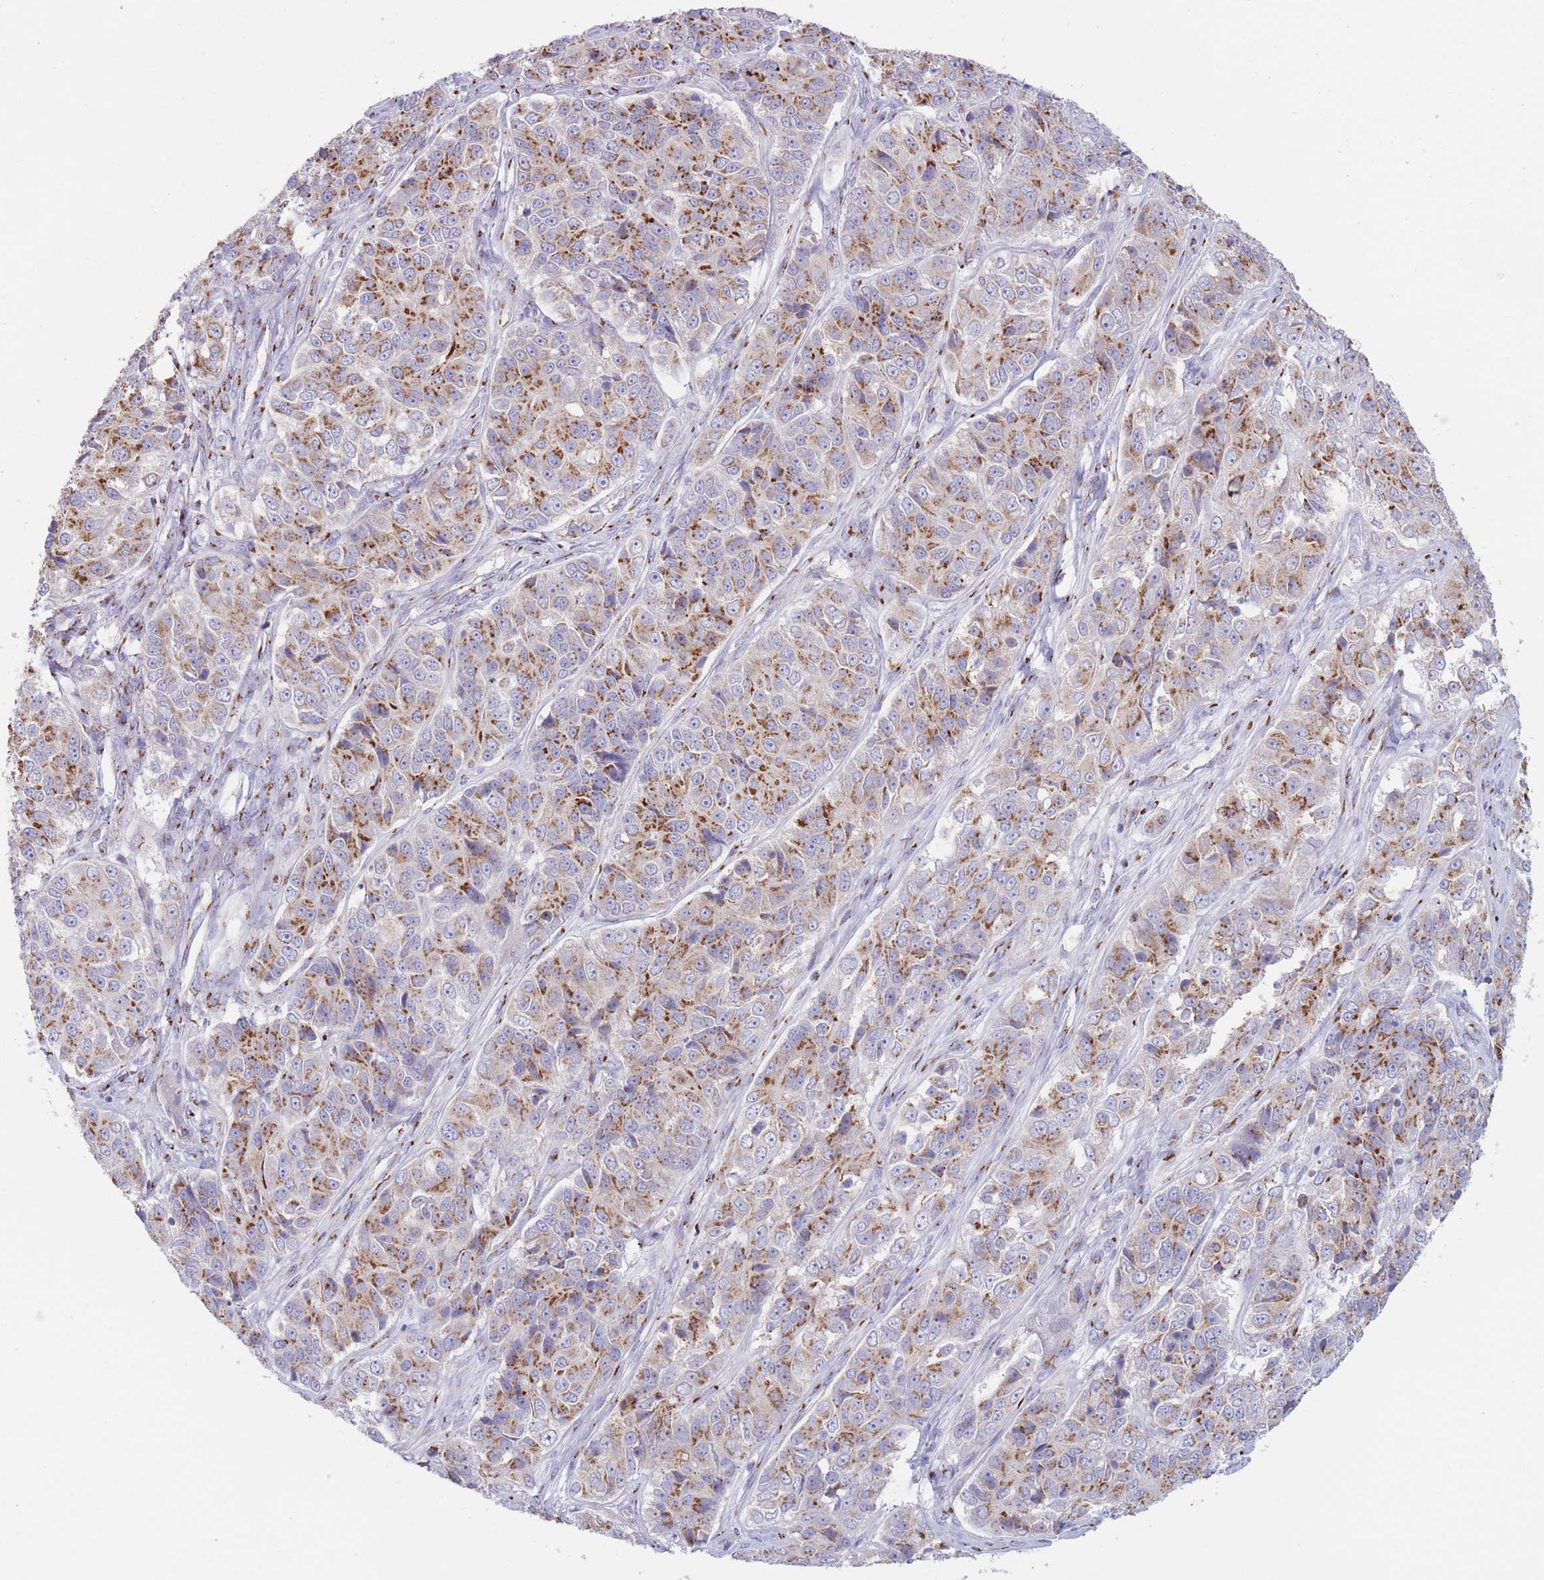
{"staining": {"intensity": "moderate", "quantity": ">75%", "location": "cytoplasmic/membranous"}, "tissue": "ovarian cancer", "cell_type": "Tumor cells", "image_type": "cancer", "snomed": [{"axis": "morphology", "description": "Carcinoma, endometroid"}, {"axis": "topography", "description": "Ovary"}], "caption": "DAB (3,3'-diaminobenzidine) immunohistochemical staining of ovarian cancer shows moderate cytoplasmic/membranous protein expression in approximately >75% of tumor cells. (Stains: DAB (3,3'-diaminobenzidine) in brown, nuclei in blue, Microscopy: brightfield microscopy at high magnification).", "gene": "MPND", "patient": {"sex": "female", "age": 51}}